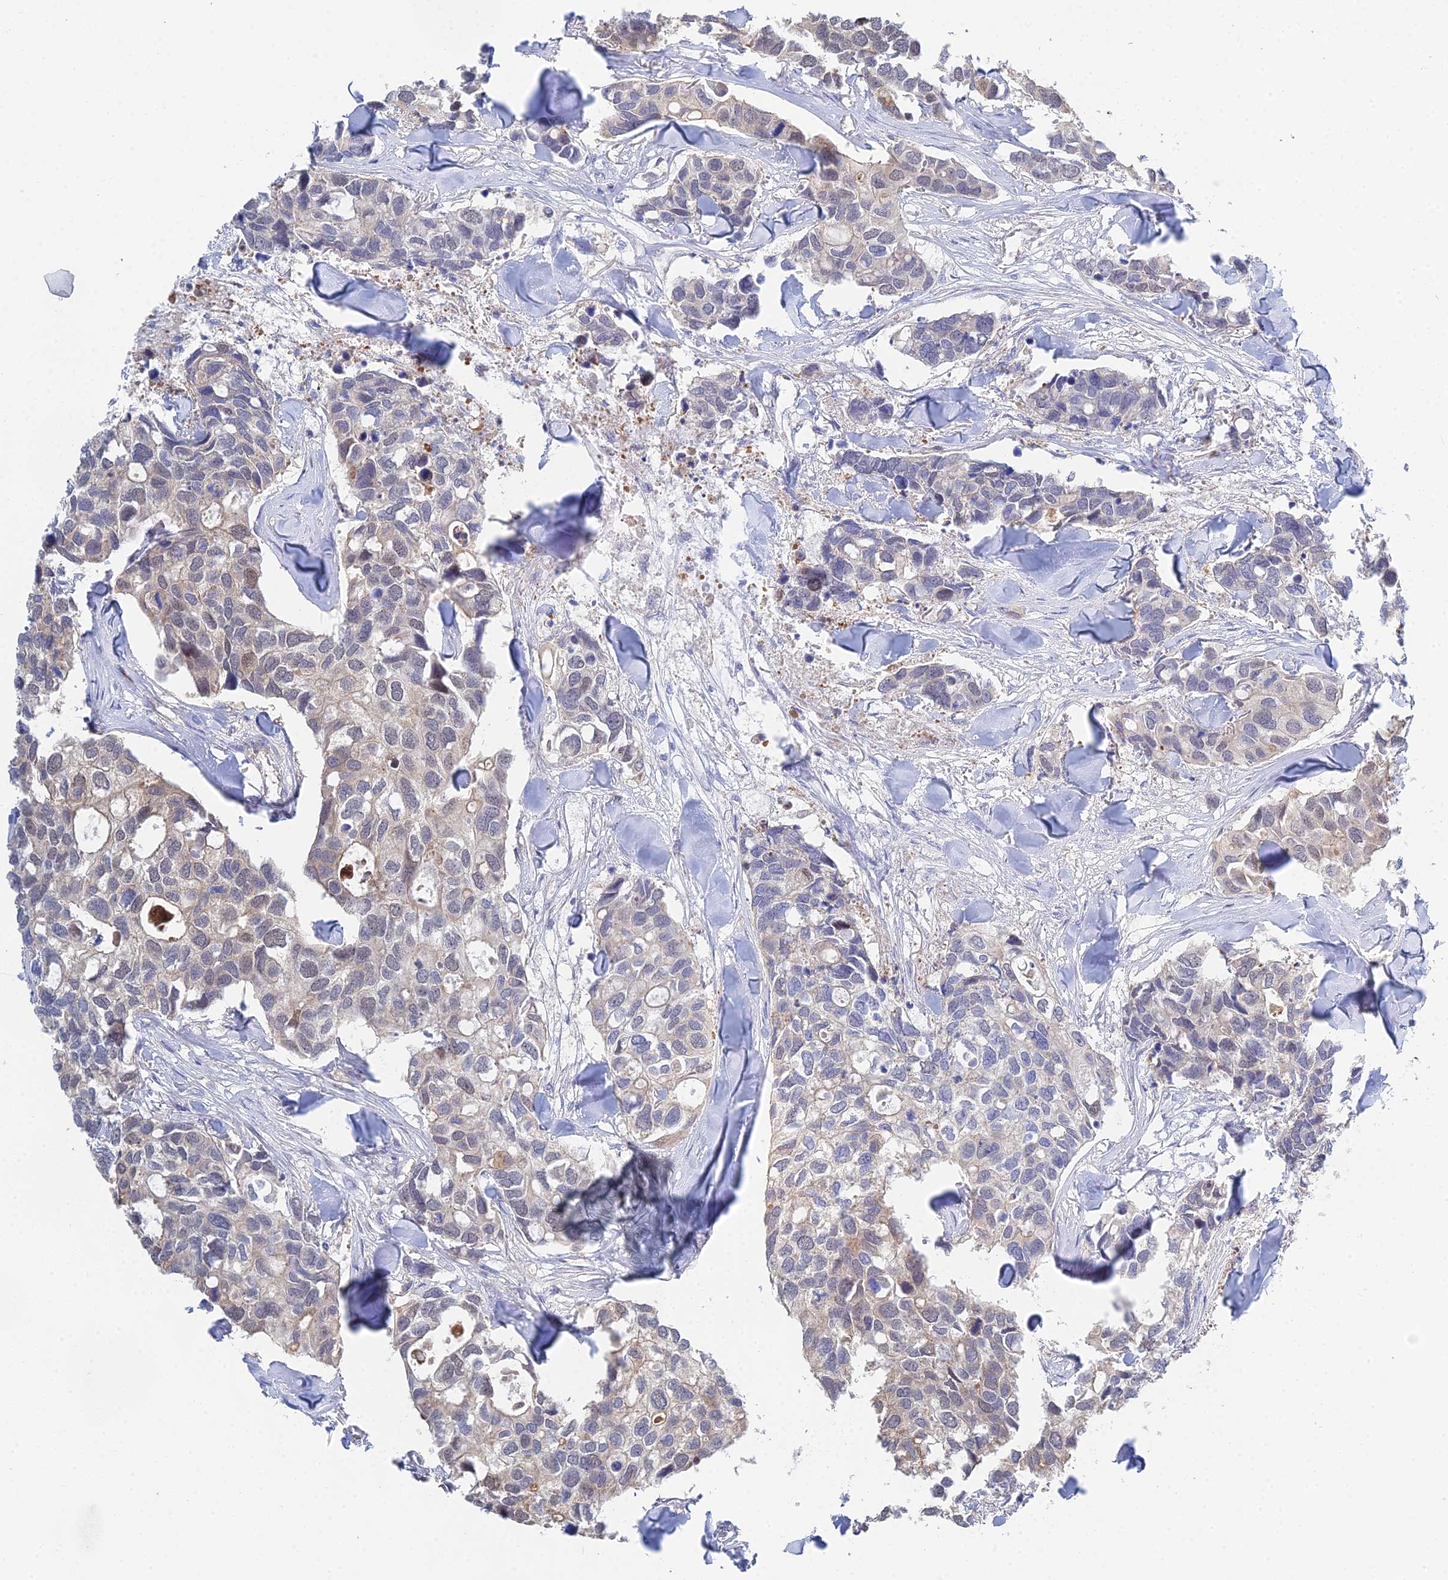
{"staining": {"intensity": "weak", "quantity": "<25%", "location": "nuclear"}, "tissue": "breast cancer", "cell_type": "Tumor cells", "image_type": "cancer", "snomed": [{"axis": "morphology", "description": "Duct carcinoma"}, {"axis": "topography", "description": "Breast"}], "caption": "Image shows no significant protein expression in tumor cells of breast infiltrating ductal carcinoma.", "gene": "DNAH14", "patient": {"sex": "female", "age": 83}}